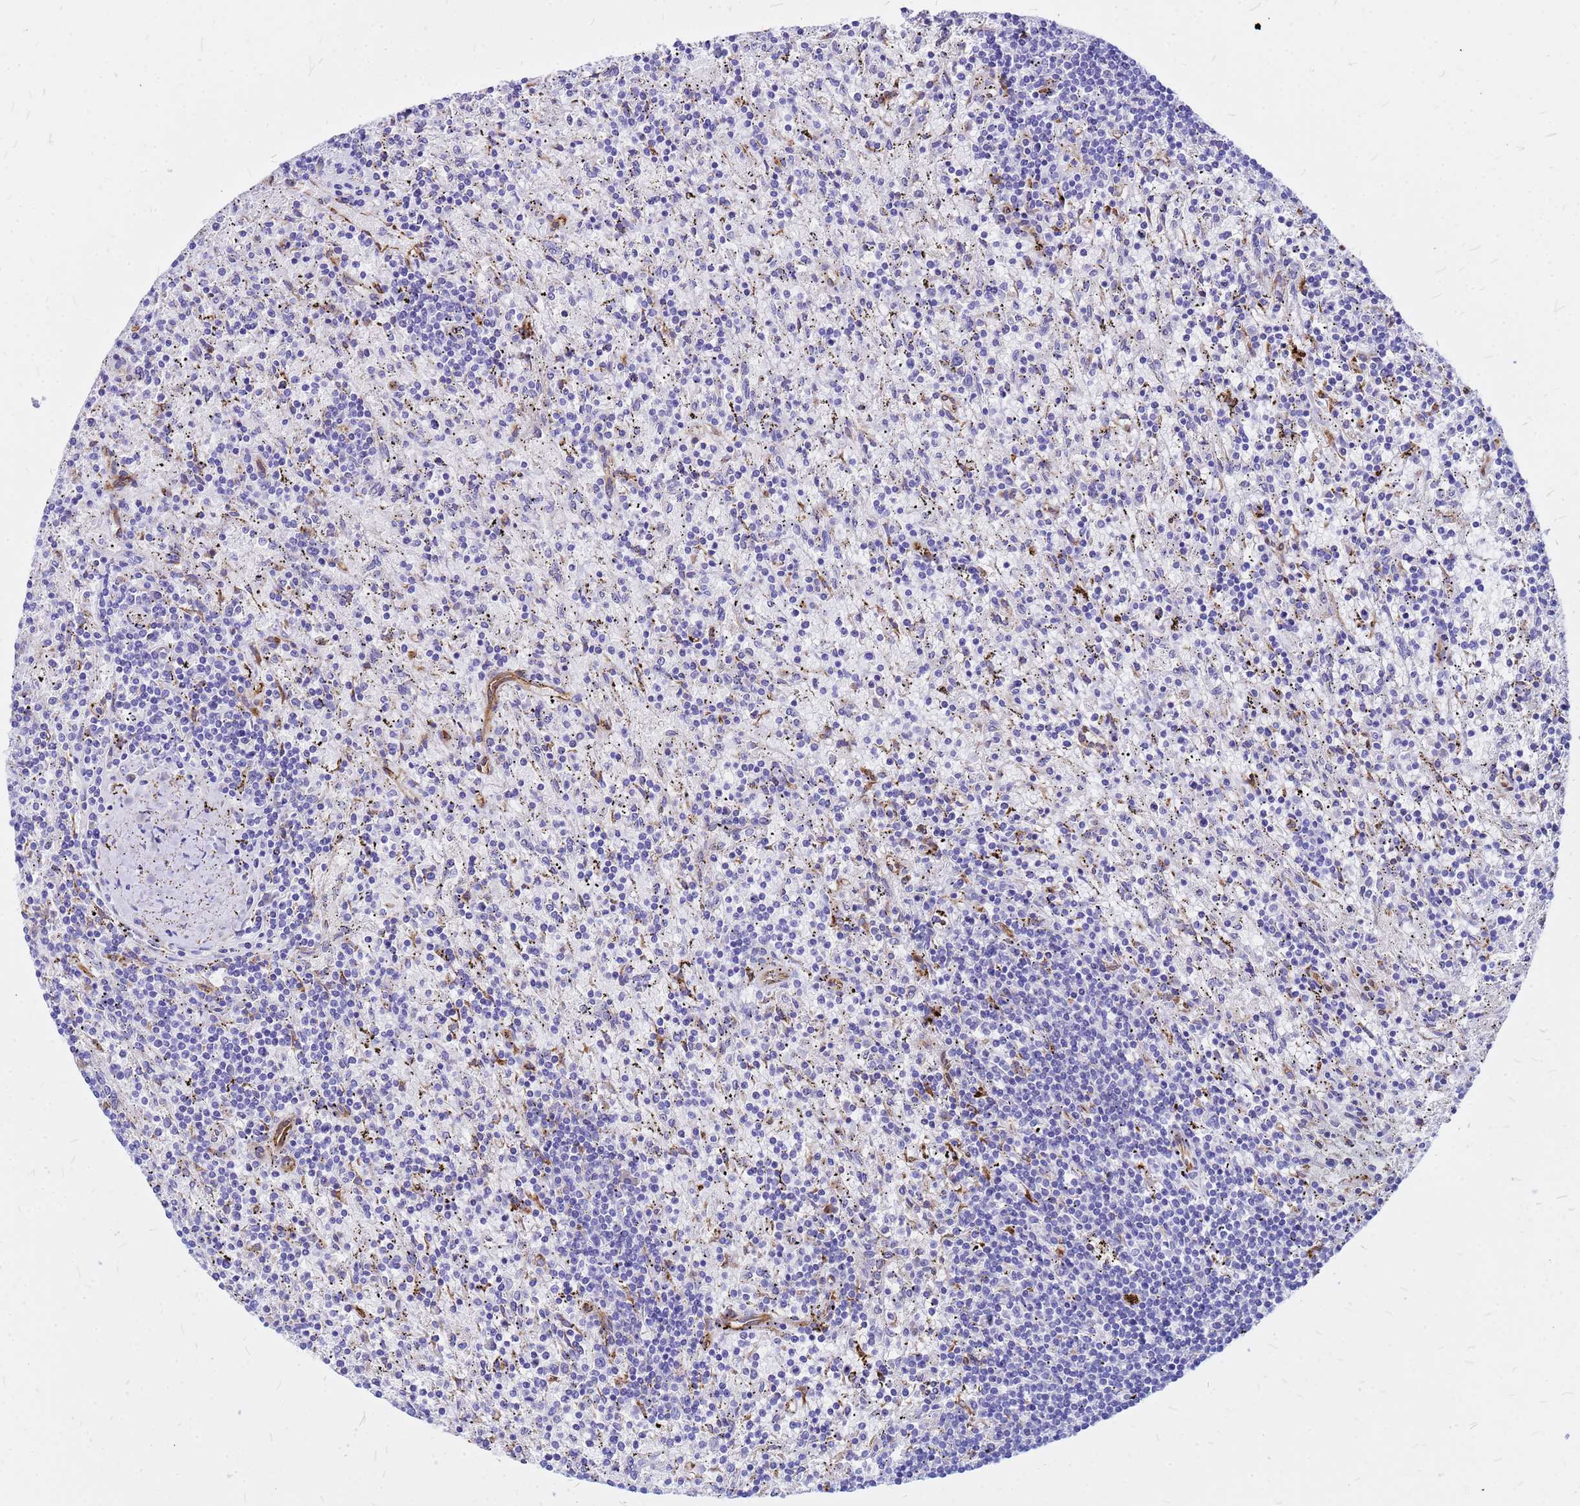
{"staining": {"intensity": "negative", "quantity": "none", "location": "none"}, "tissue": "lymphoma", "cell_type": "Tumor cells", "image_type": "cancer", "snomed": [{"axis": "morphology", "description": "Malignant lymphoma, non-Hodgkin's type, Low grade"}, {"axis": "topography", "description": "Spleen"}], "caption": "There is no significant positivity in tumor cells of lymphoma. (Stains: DAB immunohistochemistry with hematoxylin counter stain, Microscopy: brightfield microscopy at high magnification).", "gene": "NOSTRIN", "patient": {"sex": "male", "age": 76}}